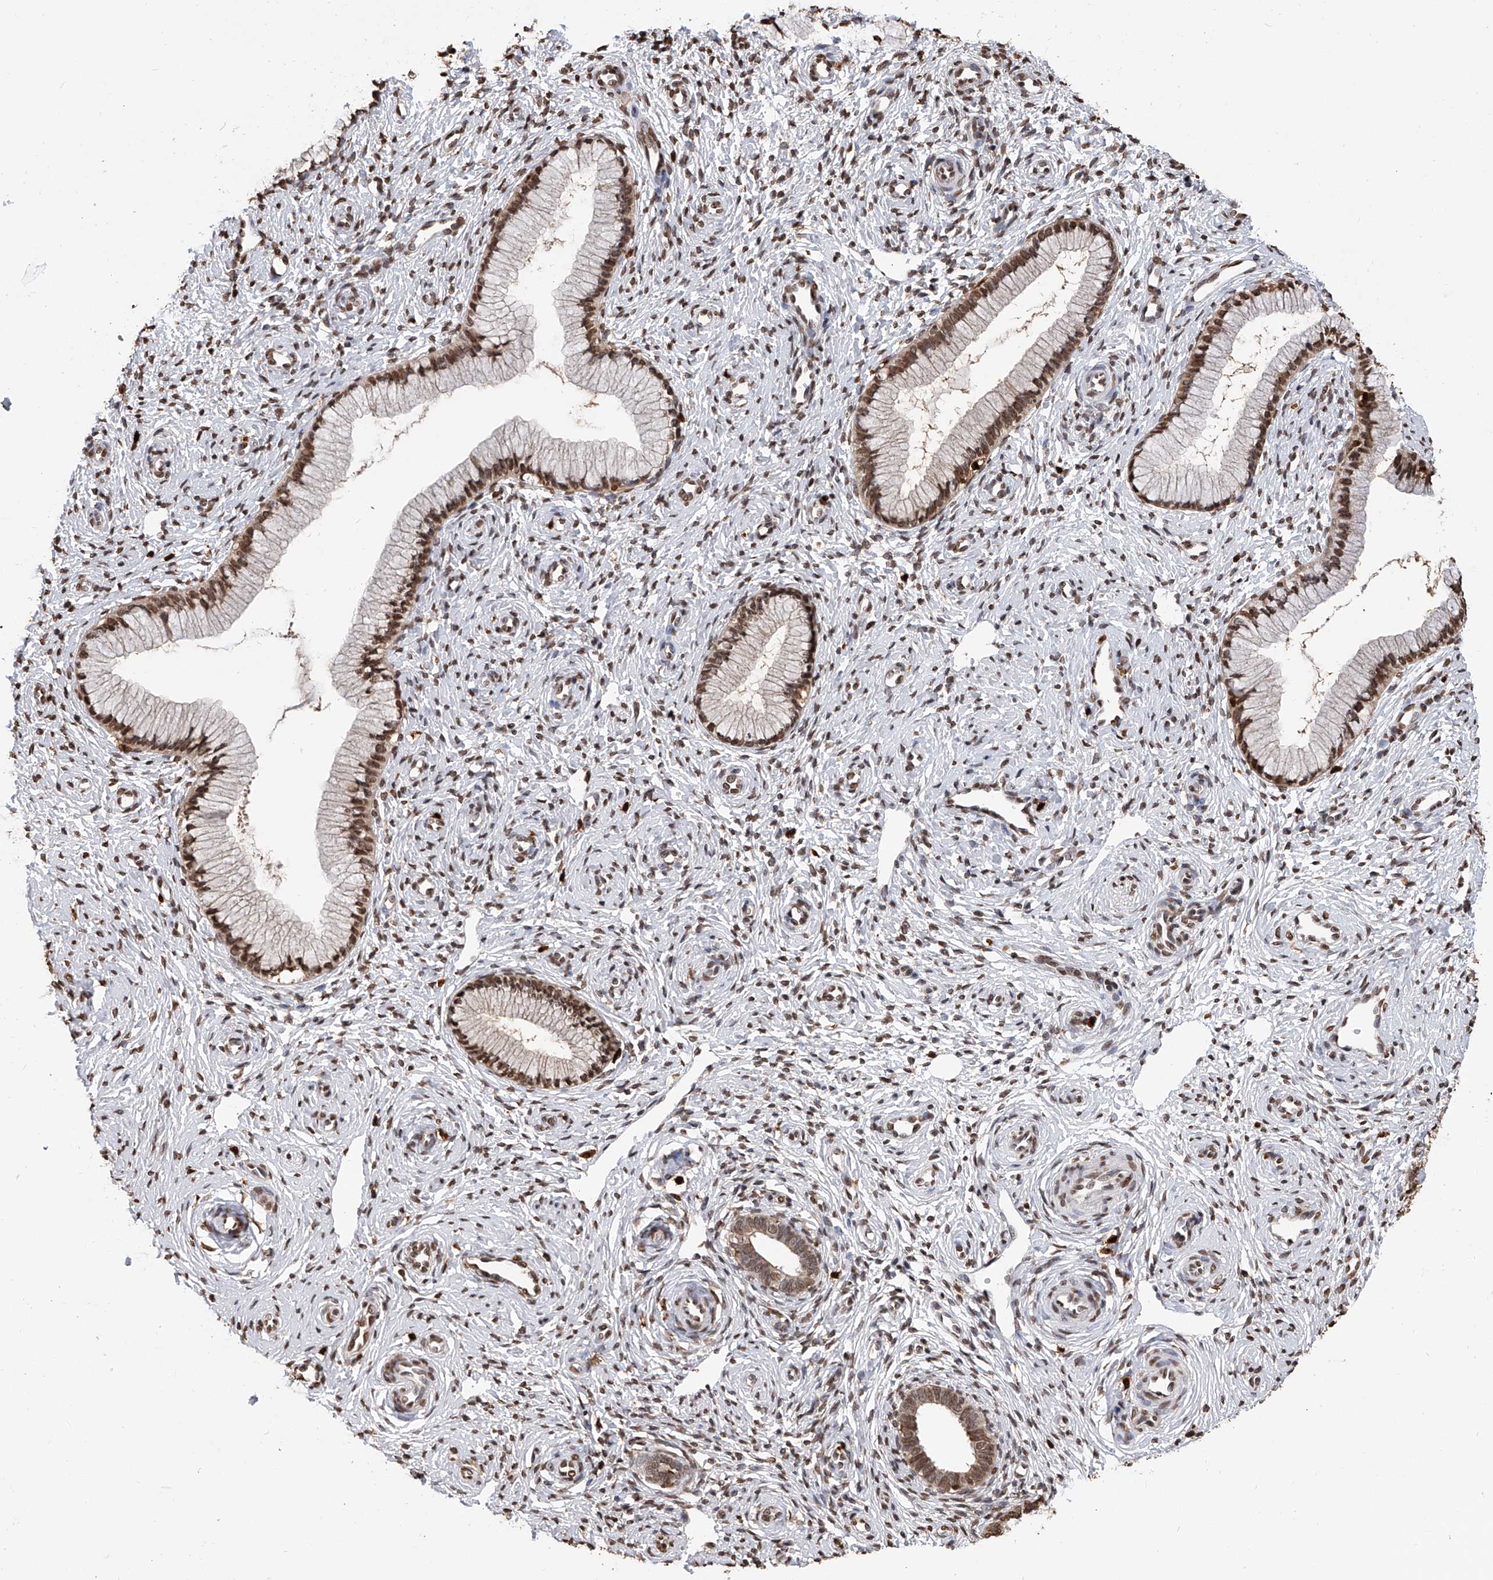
{"staining": {"intensity": "moderate", "quantity": ">75%", "location": "nuclear"}, "tissue": "cervix", "cell_type": "Glandular cells", "image_type": "normal", "snomed": [{"axis": "morphology", "description": "Normal tissue, NOS"}, {"axis": "topography", "description": "Cervix"}], "caption": "Cervix stained with IHC reveals moderate nuclear staining in about >75% of glandular cells. (DAB = brown stain, brightfield microscopy at high magnification).", "gene": "CFAP410", "patient": {"sex": "female", "age": 27}}